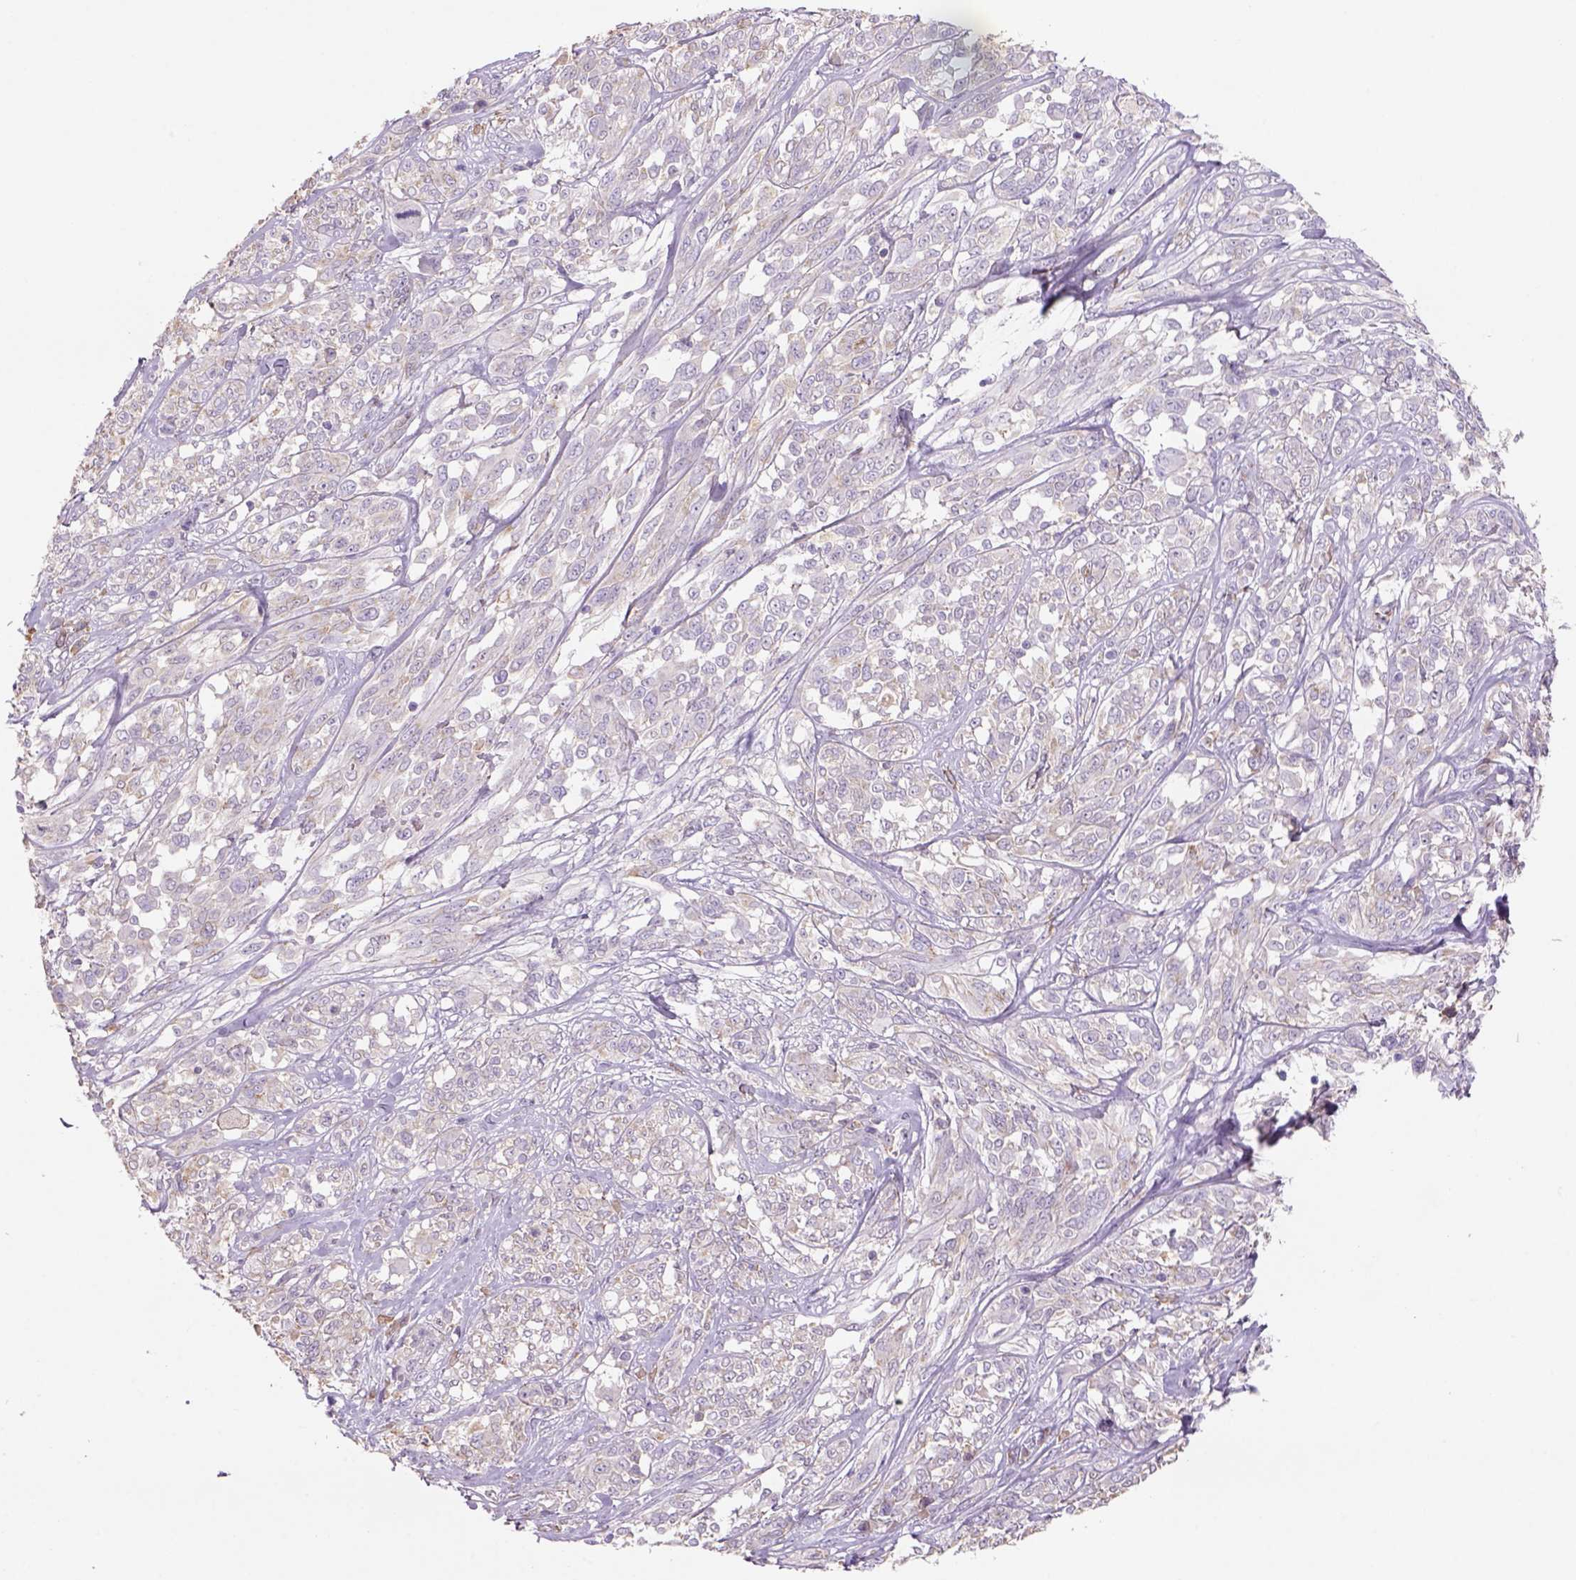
{"staining": {"intensity": "weak", "quantity": ">75%", "location": "cytoplasmic/membranous"}, "tissue": "melanoma", "cell_type": "Tumor cells", "image_type": "cancer", "snomed": [{"axis": "morphology", "description": "Malignant melanoma, NOS"}, {"axis": "topography", "description": "Skin"}], "caption": "IHC image of neoplastic tissue: human malignant melanoma stained using IHC reveals low levels of weak protein expression localized specifically in the cytoplasmic/membranous of tumor cells, appearing as a cytoplasmic/membranous brown color.", "gene": "NAALAD2", "patient": {"sex": "female", "age": 91}}